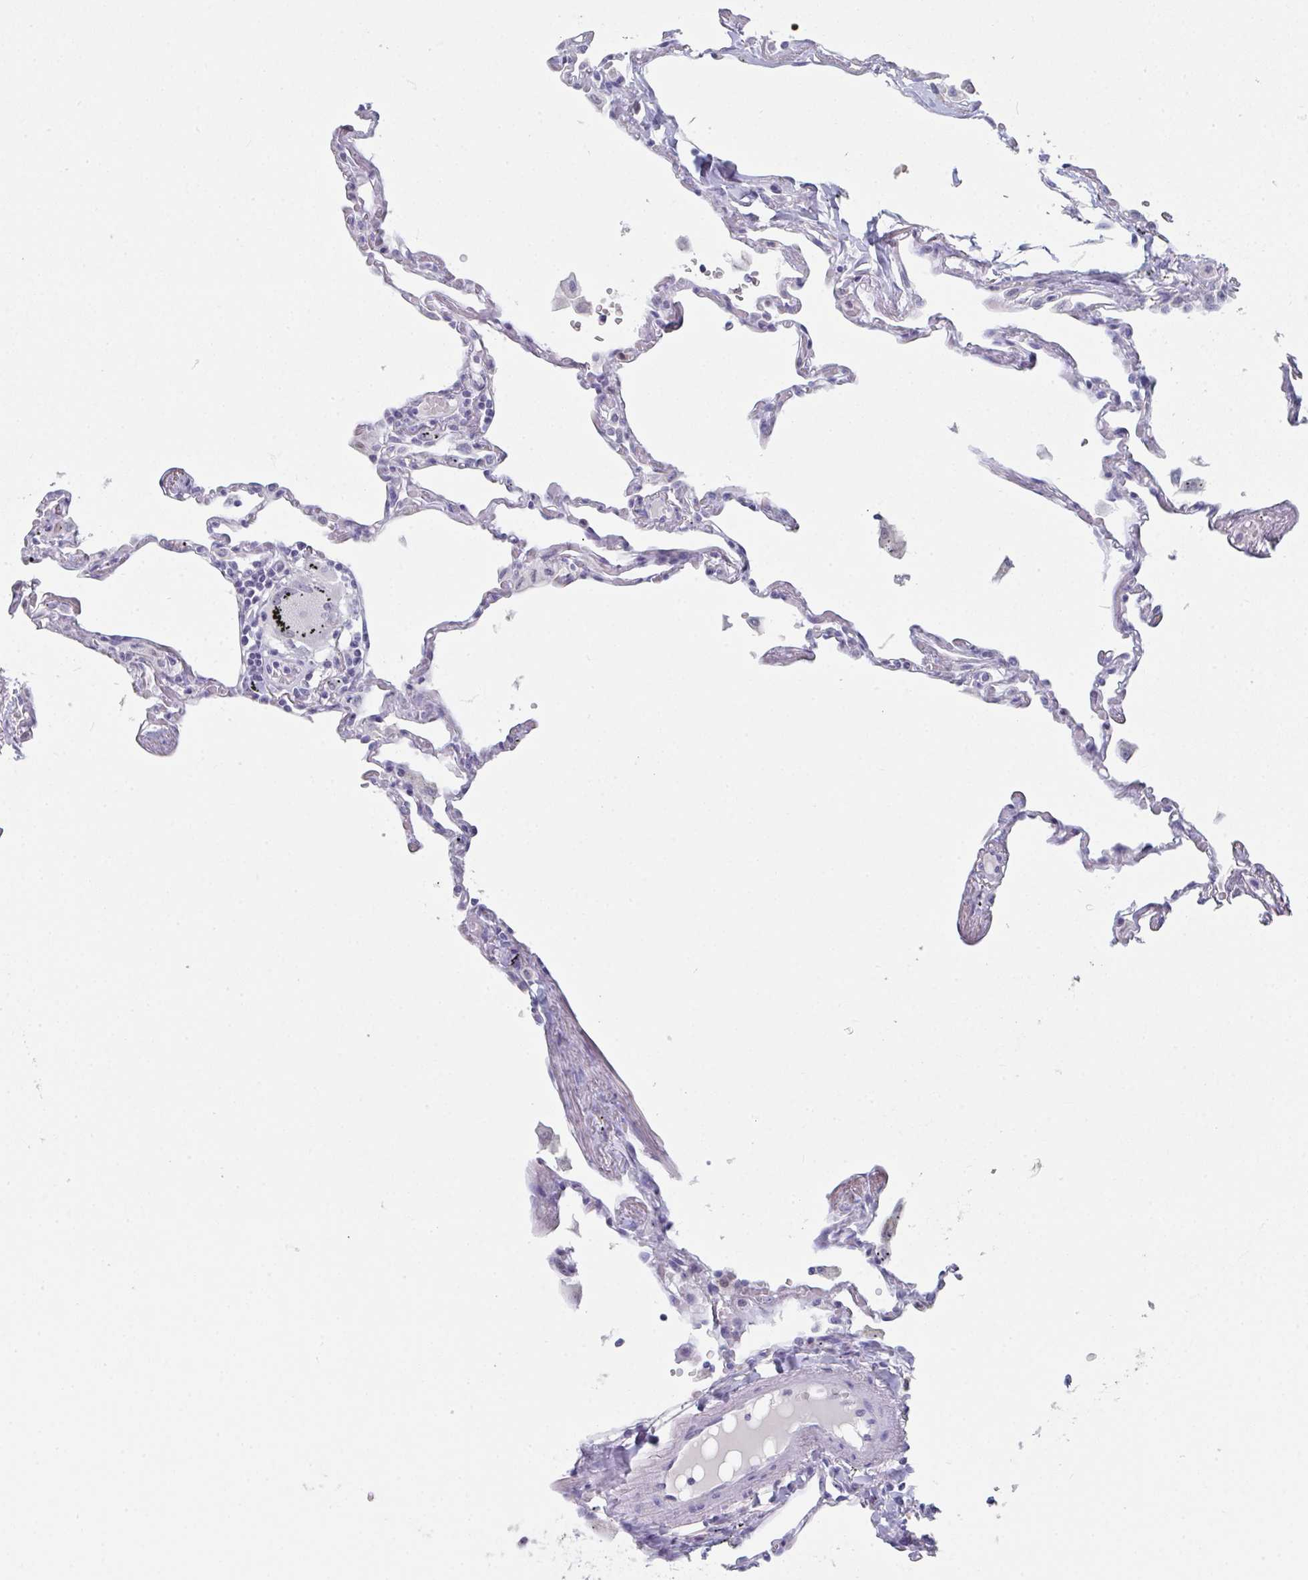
{"staining": {"intensity": "negative", "quantity": "none", "location": "none"}, "tissue": "lung", "cell_type": "Alveolar cells", "image_type": "normal", "snomed": [{"axis": "morphology", "description": "Normal tissue, NOS"}, {"axis": "topography", "description": "Lung"}], "caption": "A high-resolution micrograph shows IHC staining of normal lung, which displays no significant staining in alveolar cells.", "gene": "RUBCN", "patient": {"sex": "female", "age": 67}}